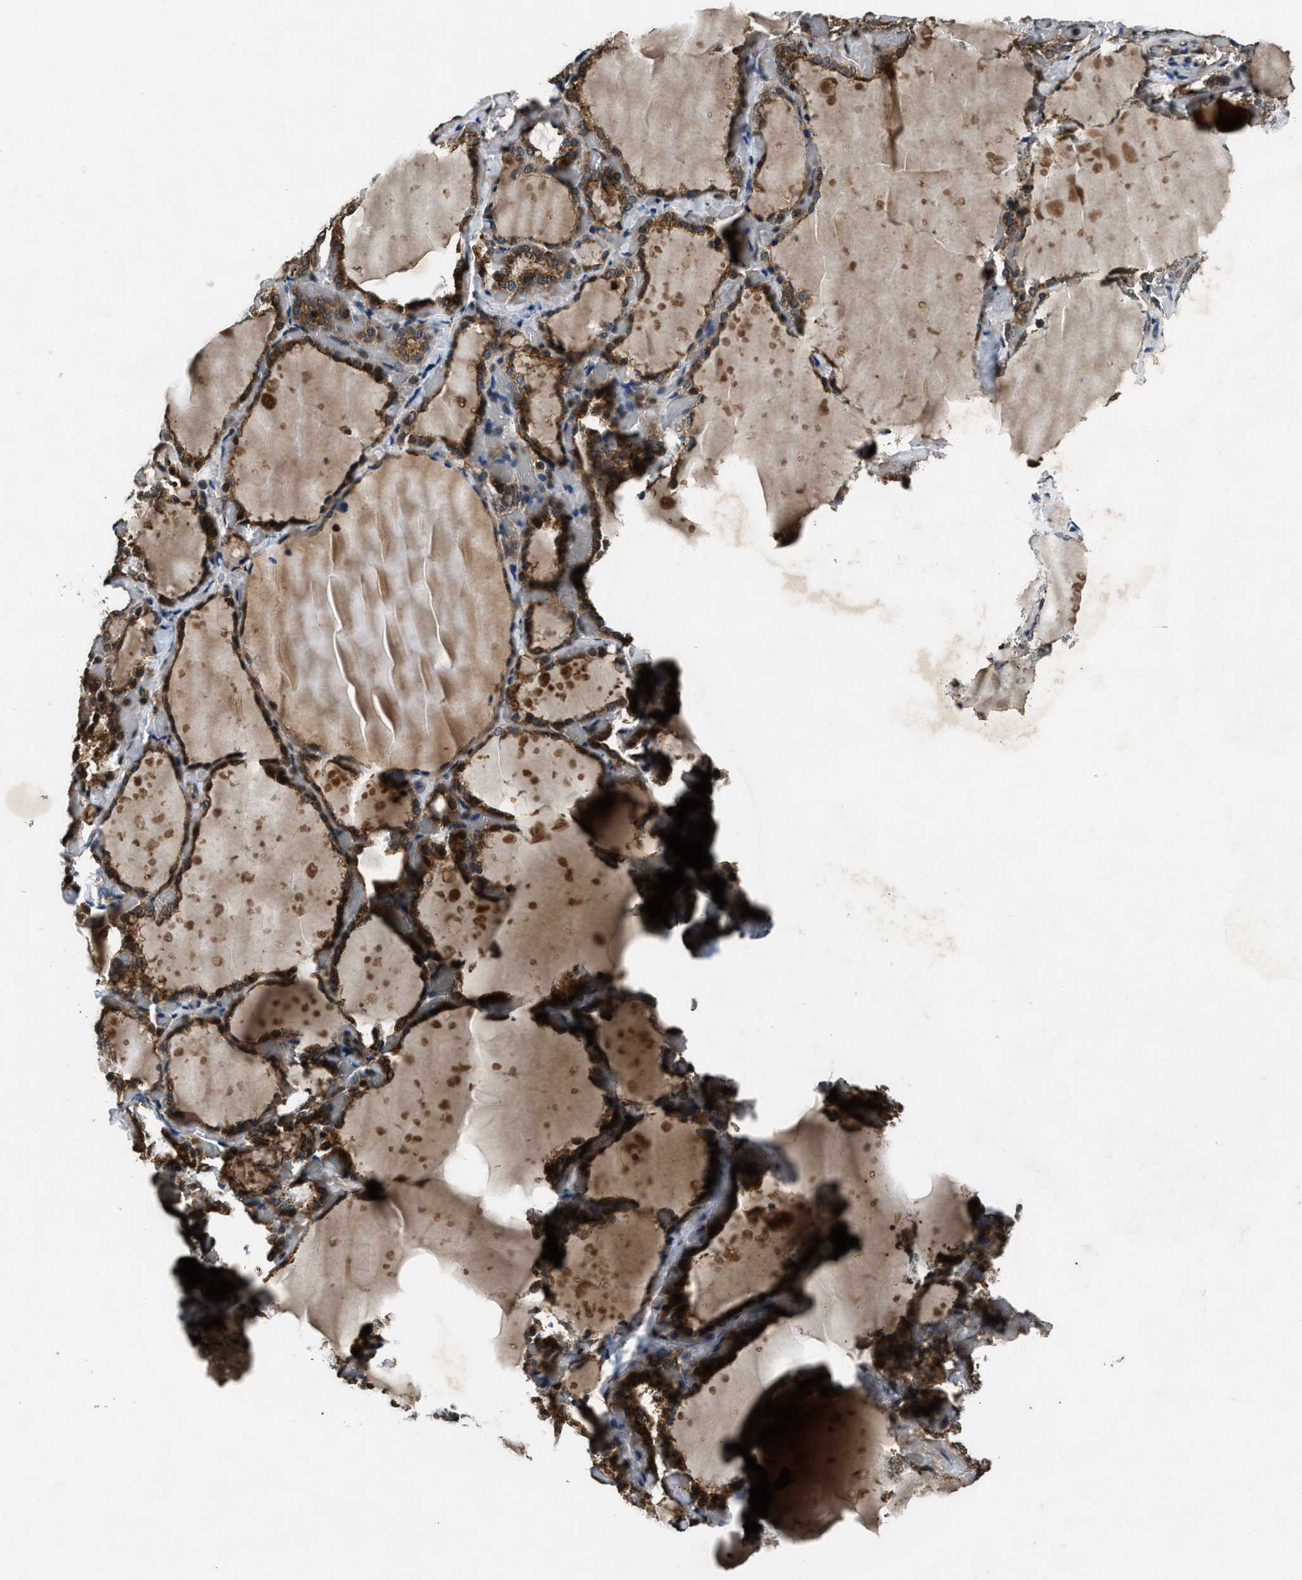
{"staining": {"intensity": "strong", "quantity": ">75%", "location": "cytoplasmic/membranous"}, "tissue": "thyroid gland", "cell_type": "Glandular cells", "image_type": "normal", "snomed": [{"axis": "morphology", "description": "Normal tissue, NOS"}, {"axis": "topography", "description": "Thyroid gland"}], "caption": "High-magnification brightfield microscopy of normal thyroid gland stained with DAB (brown) and counterstained with hematoxylin (blue). glandular cells exhibit strong cytoplasmic/membranous staining is appreciated in approximately>75% of cells. Ihc stains the protein in brown and the nuclei are stained blue.", "gene": "RPS6KB1", "patient": {"sex": "female", "age": 44}}